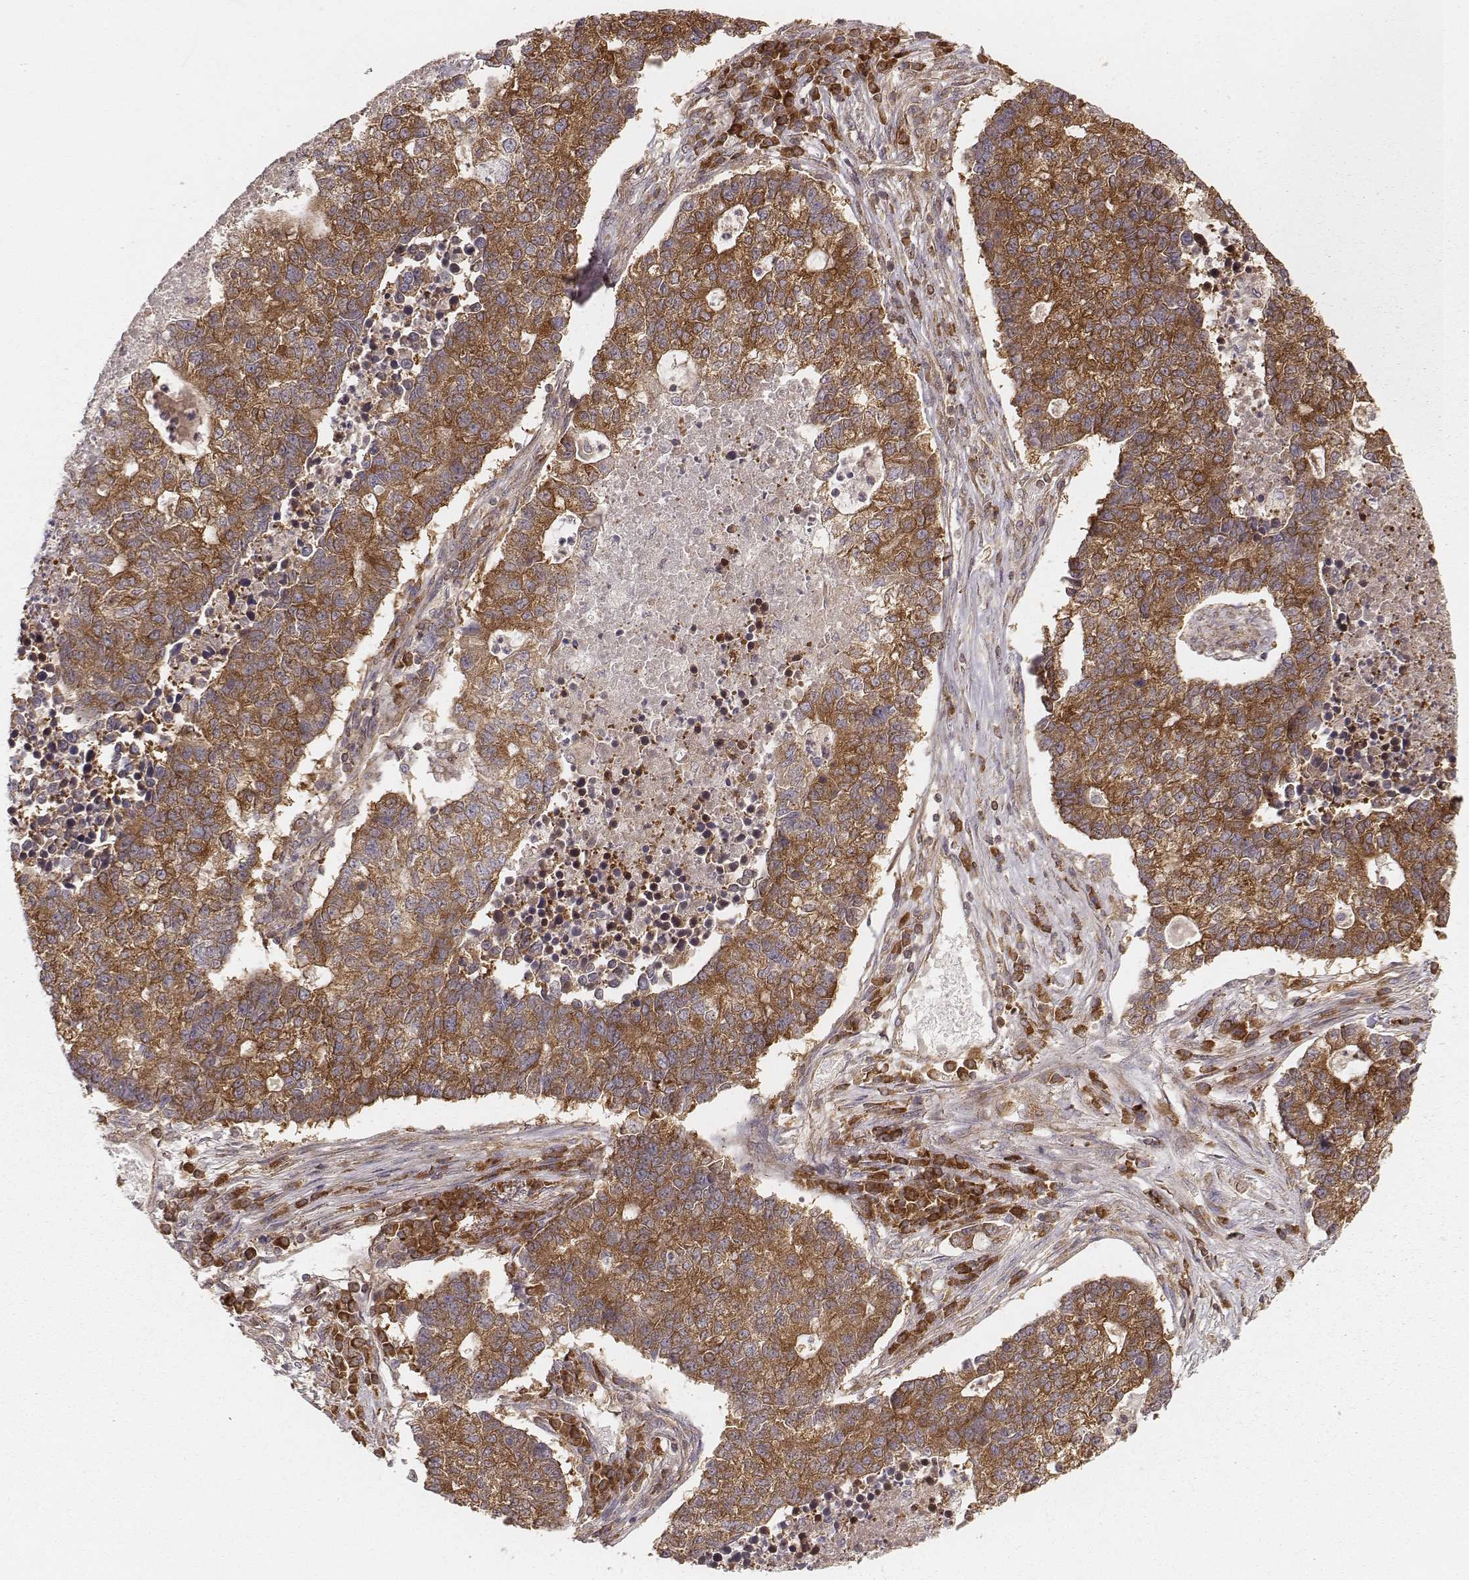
{"staining": {"intensity": "moderate", "quantity": ">75%", "location": "cytoplasmic/membranous"}, "tissue": "lung cancer", "cell_type": "Tumor cells", "image_type": "cancer", "snomed": [{"axis": "morphology", "description": "Adenocarcinoma, NOS"}, {"axis": "topography", "description": "Lung"}], "caption": "Lung adenocarcinoma stained with DAB (3,3'-diaminobenzidine) IHC exhibits medium levels of moderate cytoplasmic/membranous staining in approximately >75% of tumor cells. Using DAB (brown) and hematoxylin (blue) stains, captured at high magnification using brightfield microscopy.", "gene": "CARS1", "patient": {"sex": "male", "age": 57}}